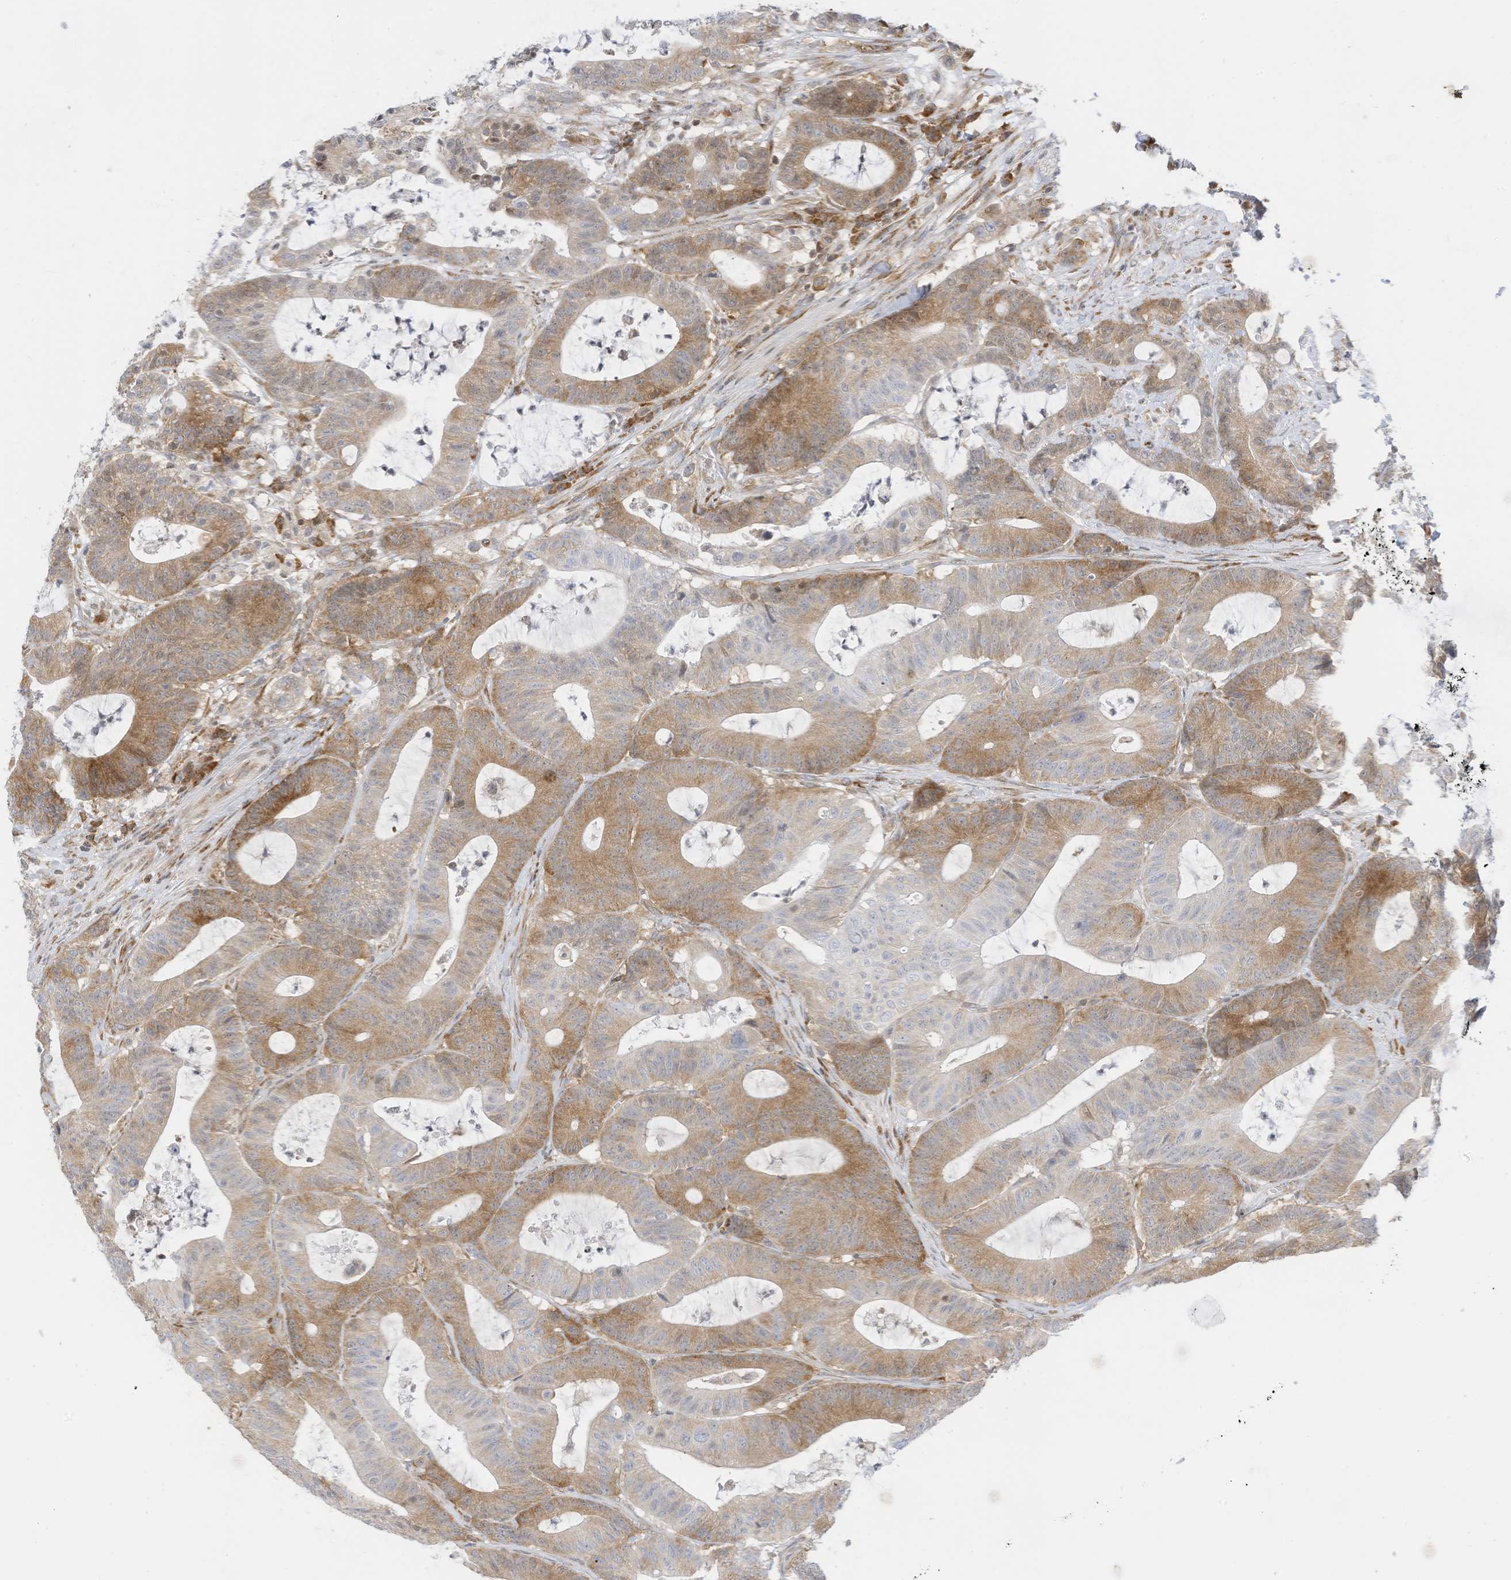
{"staining": {"intensity": "moderate", "quantity": ">75%", "location": "cytoplasmic/membranous"}, "tissue": "colorectal cancer", "cell_type": "Tumor cells", "image_type": "cancer", "snomed": [{"axis": "morphology", "description": "Adenocarcinoma, NOS"}, {"axis": "topography", "description": "Colon"}], "caption": "Immunohistochemical staining of colorectal cancer (adenocarcinoma) demonstrates medium levels of moderate cytoplasmic/membranous positivity in about >75% of tumor cells.", "gene": "EDF1", "patient": {"sex": "female", "age": 84}}